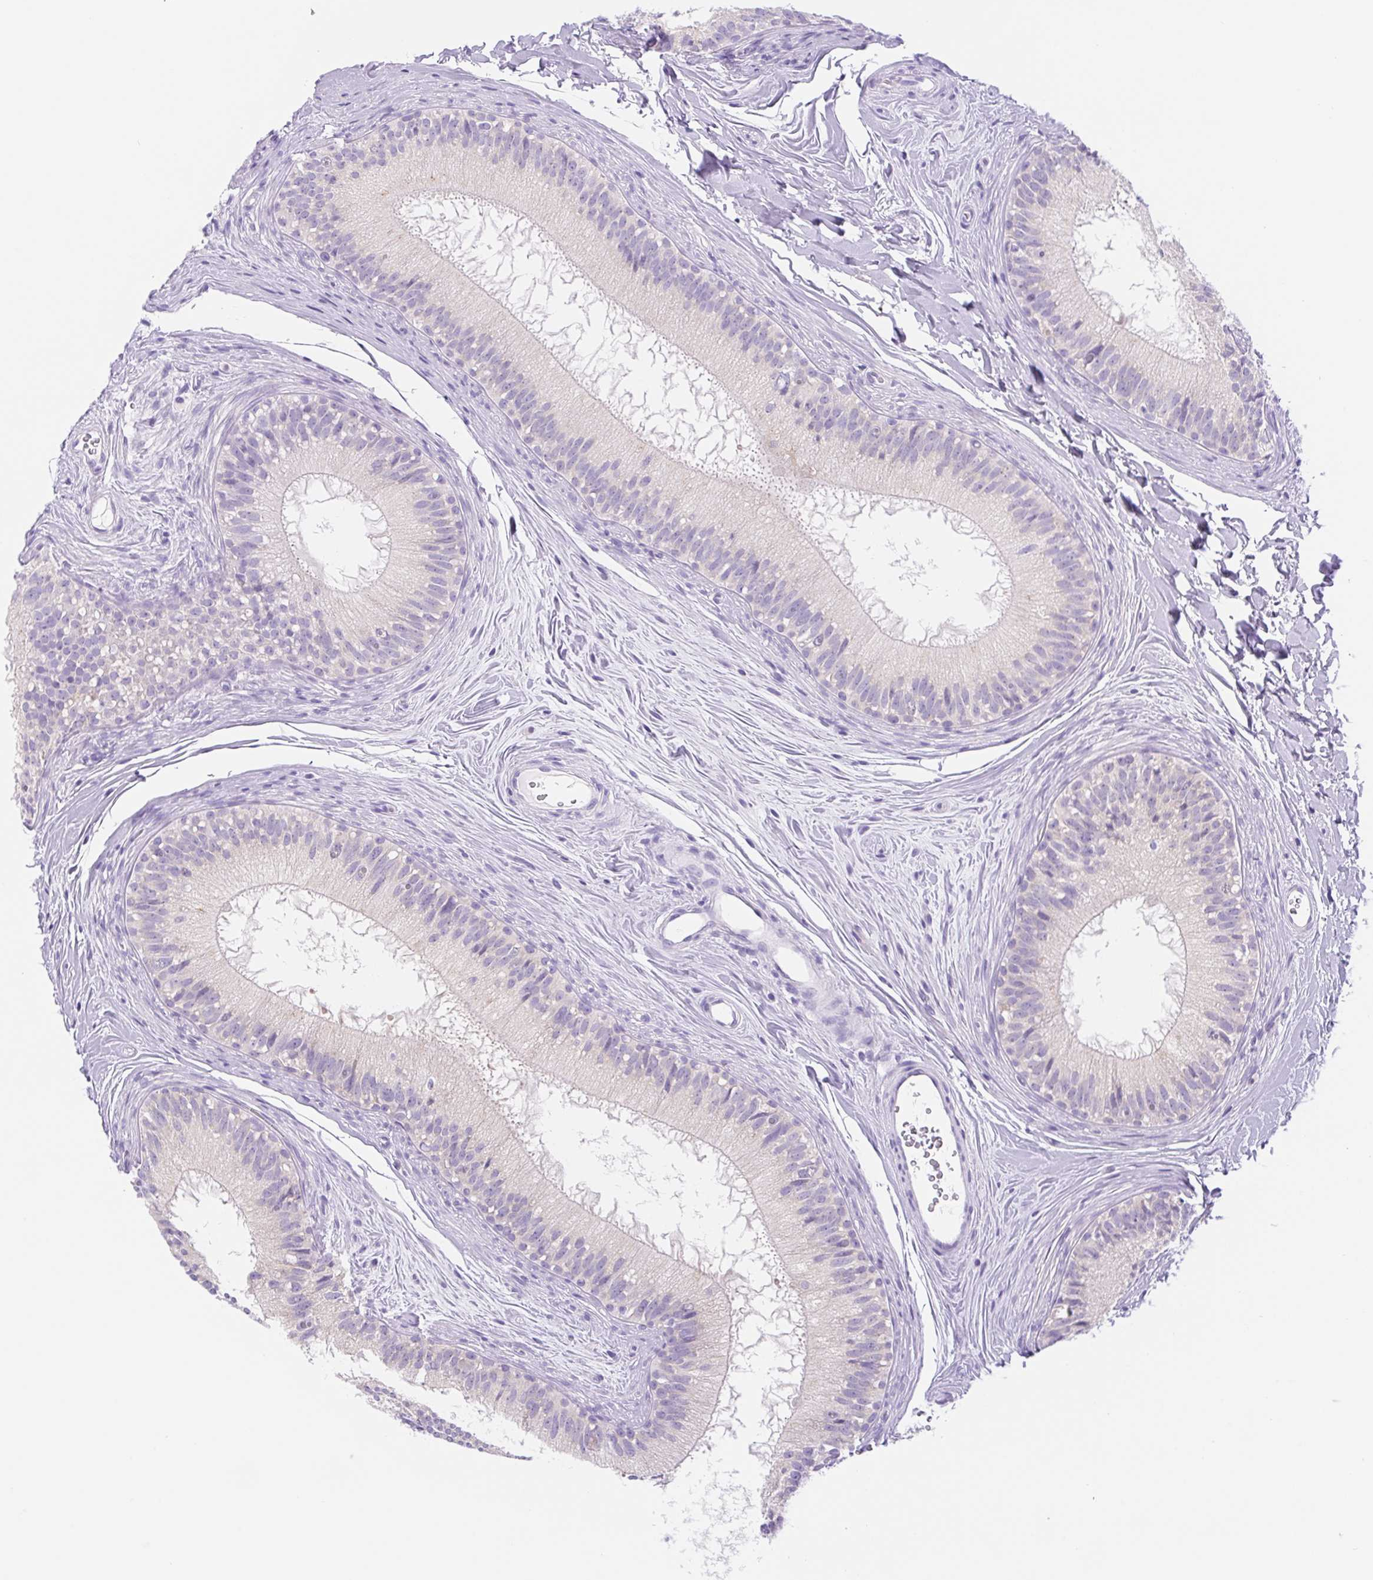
{"staining": {"intensity": "negative", "quantity": "none", "location": "none"}, "tissue": "epididymis", "cell_type": "Glandular cells", "image_type": "normal", "snomed": [{"axis": "morphology", "description": "Normal tissue, NOS"}, {"axis": "topography", "description": "Epididymis"}], "caption": "High magnification brightfield microscopy of normal epididymis stained with DAB (3,3'-diaminobenzidine) (brown) and counterstained with hematoxylin (blue): glandular cells show no significant expression. (DAB IHC, high magnification).", "gene": "DYNC2LI1", "patient": {"sex": "male", "age": 44}}